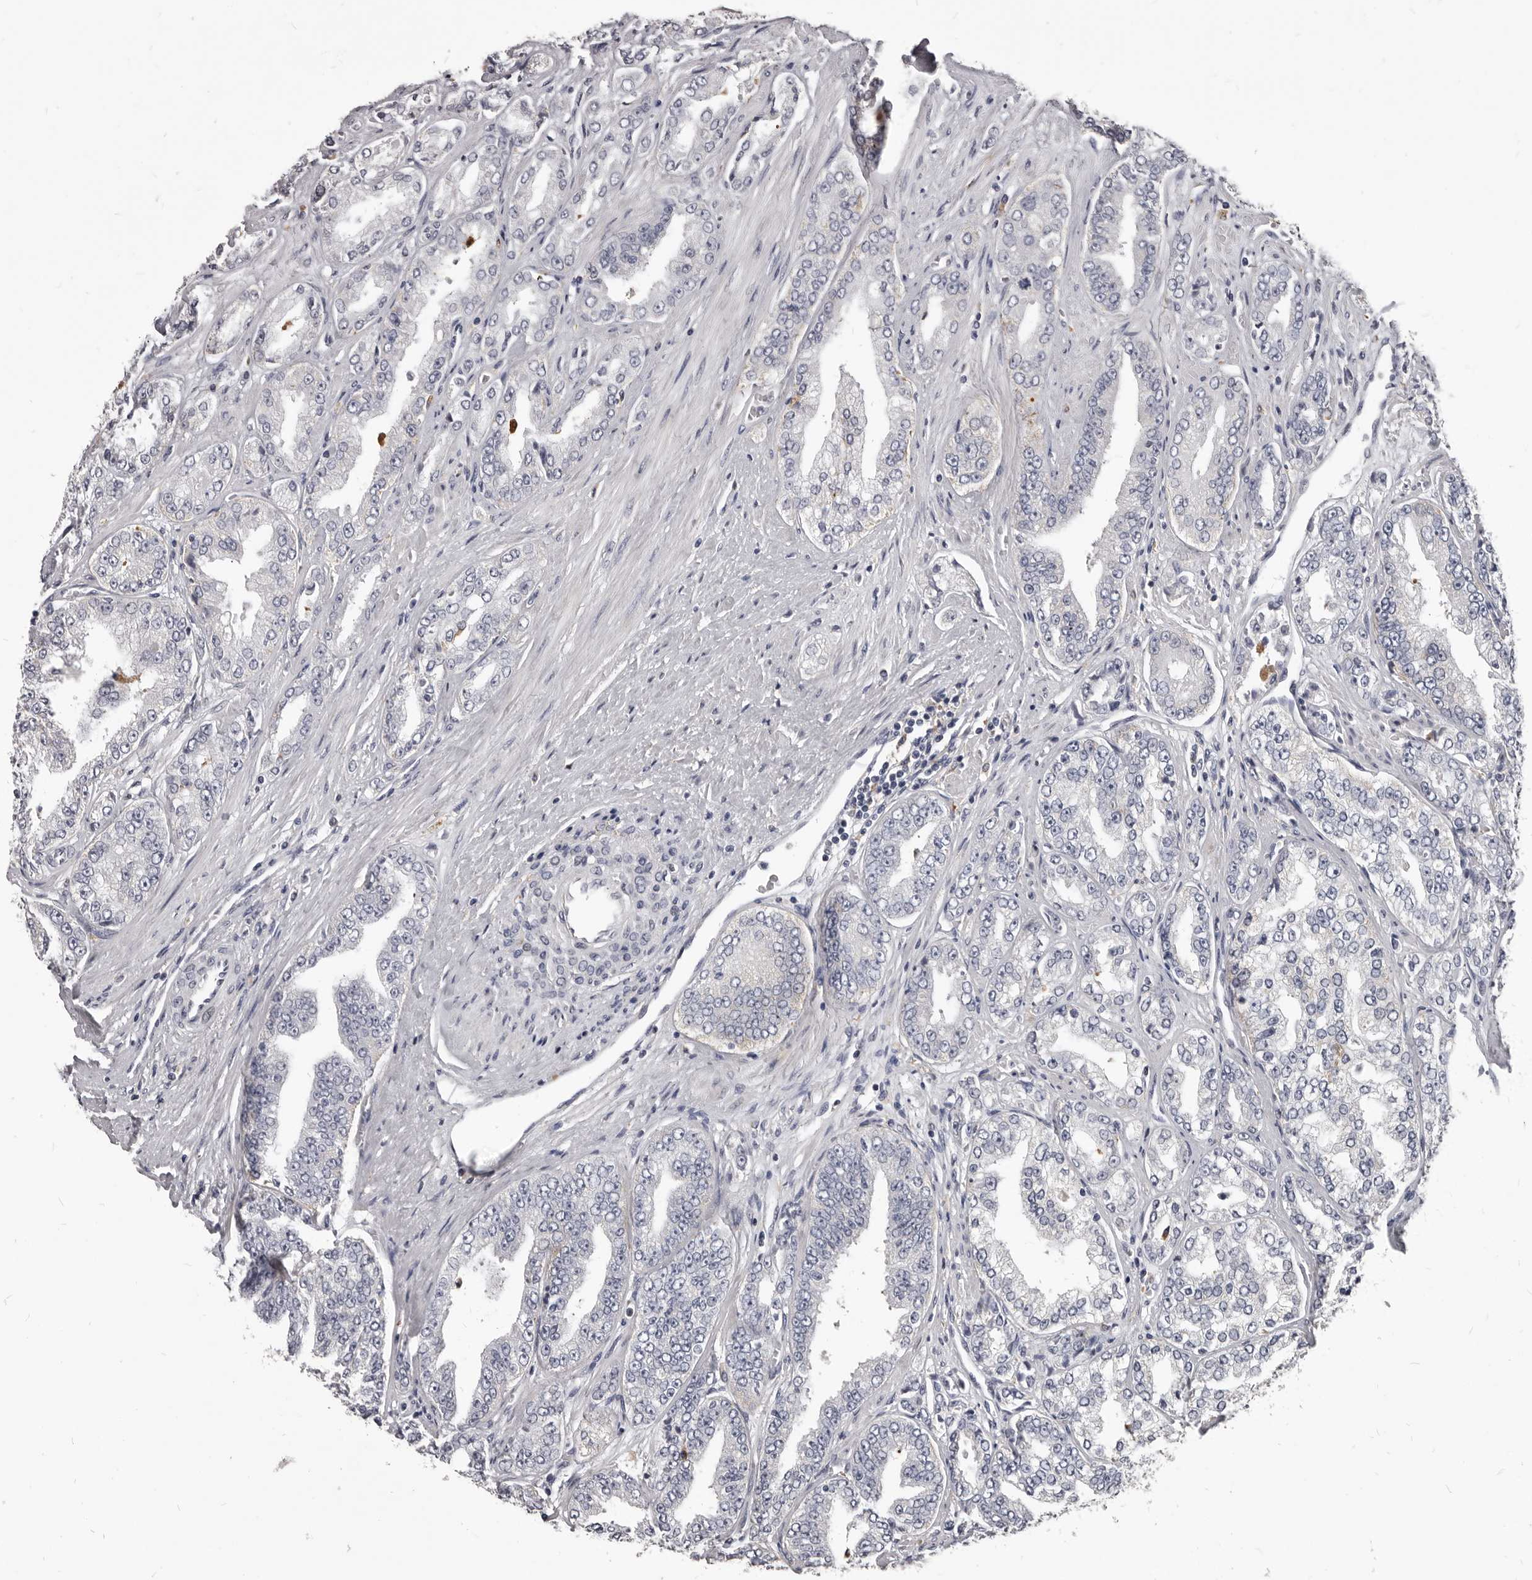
{"staining": {"intensity": "negative", "quantity": "none", "location": "none"}, "tissue": "prostate cancer", "cell_type": "Tumor cells", "image_type": "cancer", "snomed": [{"axis": "morphology", "description": "Adenocarcinoma, High grade"}, {"axis": "topography", "description": "Prostate"}], "caption": "An image of prostate cancer stained for a protein shows no brown staining in tumor cells. The staining is performed using DAB brown chromogen with nuclei counter-stained in using hematoxylin.", "gene": "PI4K2A", "patient": {"sex": "male", "age": 71}}